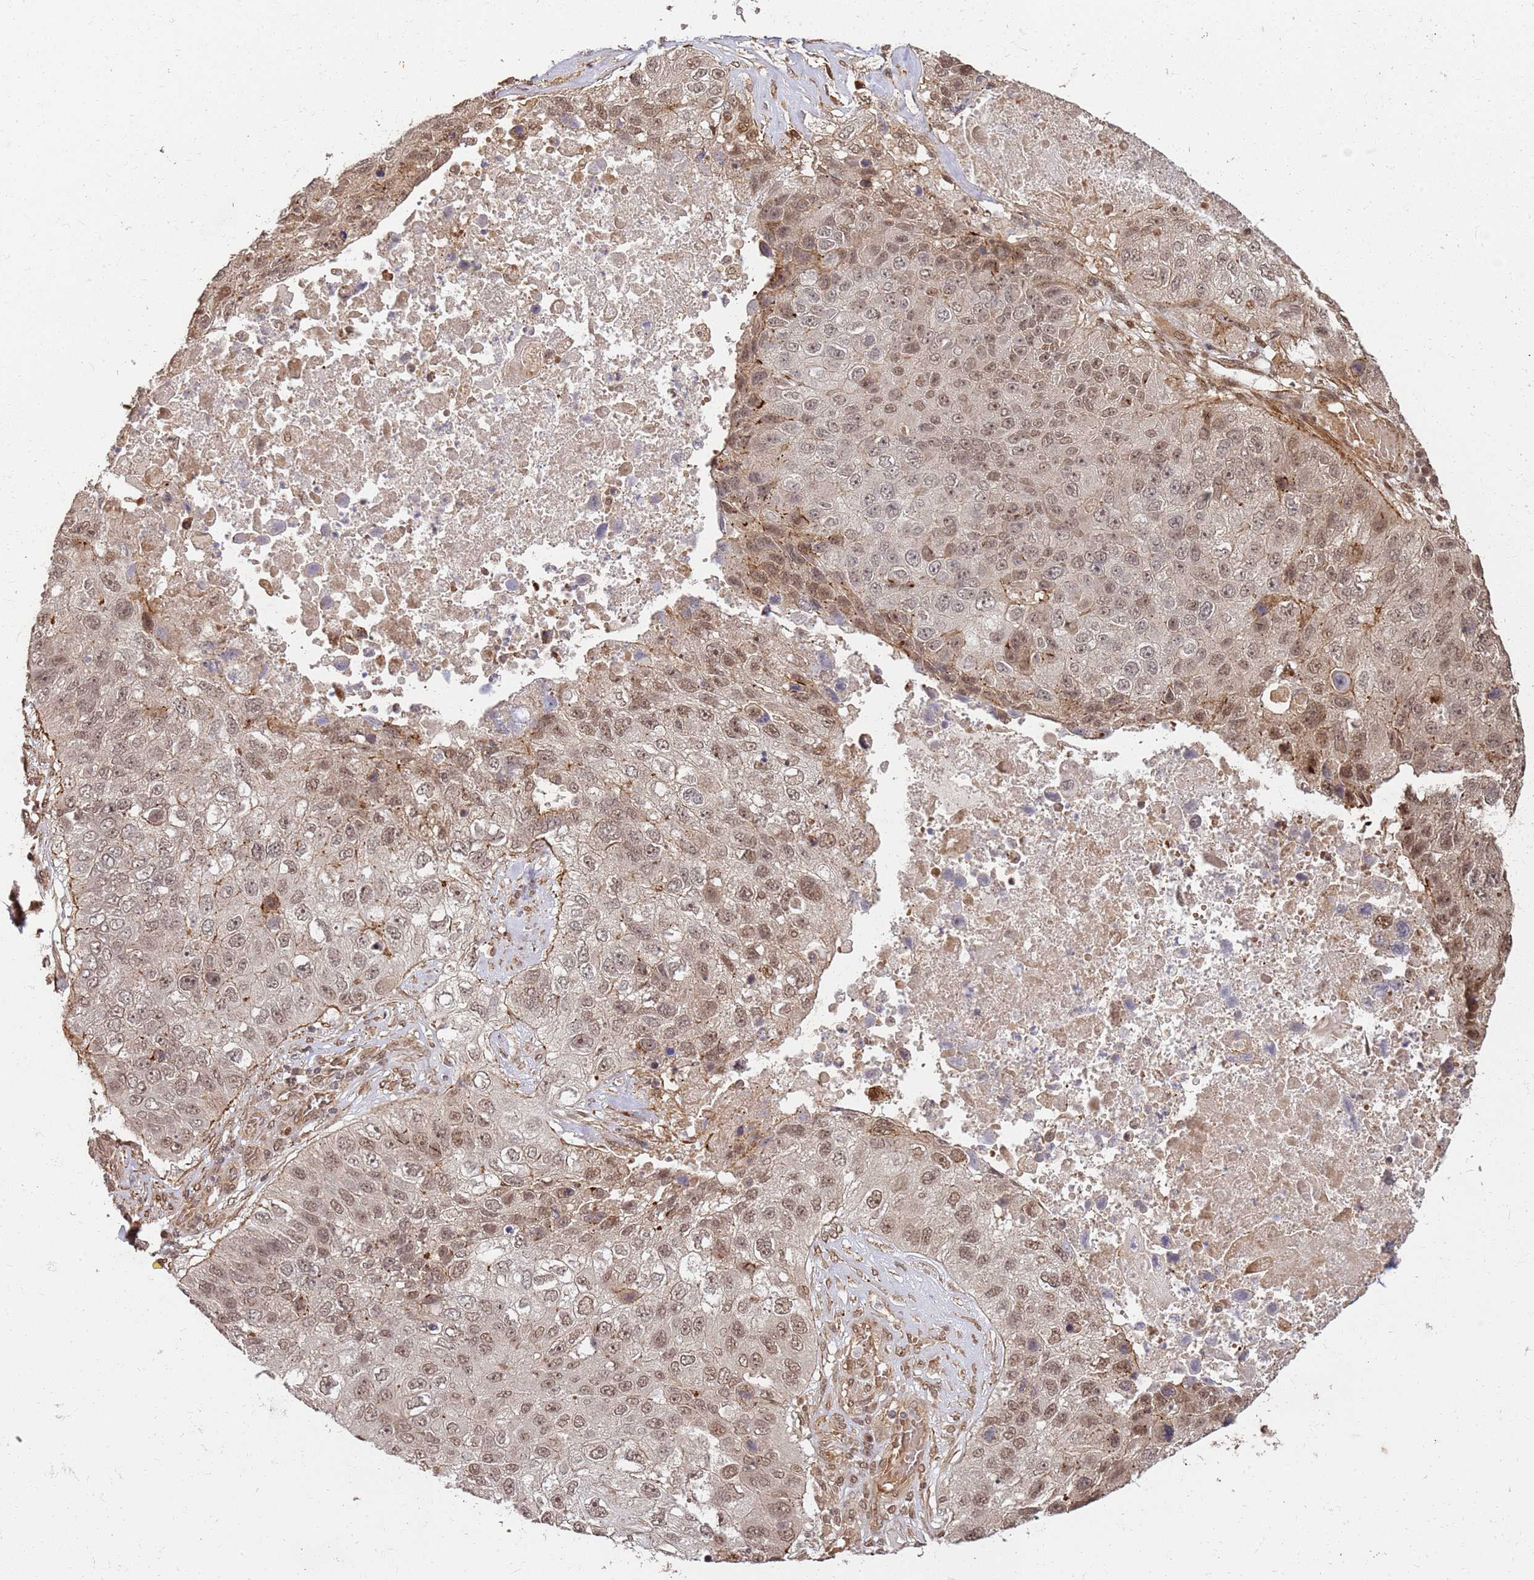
{"staining": {"intensity": "moderate", "quantity": ">75%", "location": "nuclear"}, "tissue": "lung cancer", "cell_type": "Tumor cells", "image_type": "cancer", "snomed": [{"axis": "morphology", "description": "Squamous cell carcinoma, NOS"}, {"axis": "topography", "description": "Lung"}], "caption": "Protein expression analysis of lung cancer reveals moderate nuclear expression in about >75% of tumor cells.", "gene": "ST18", "patient": {"sex": "male", "age": 61}}